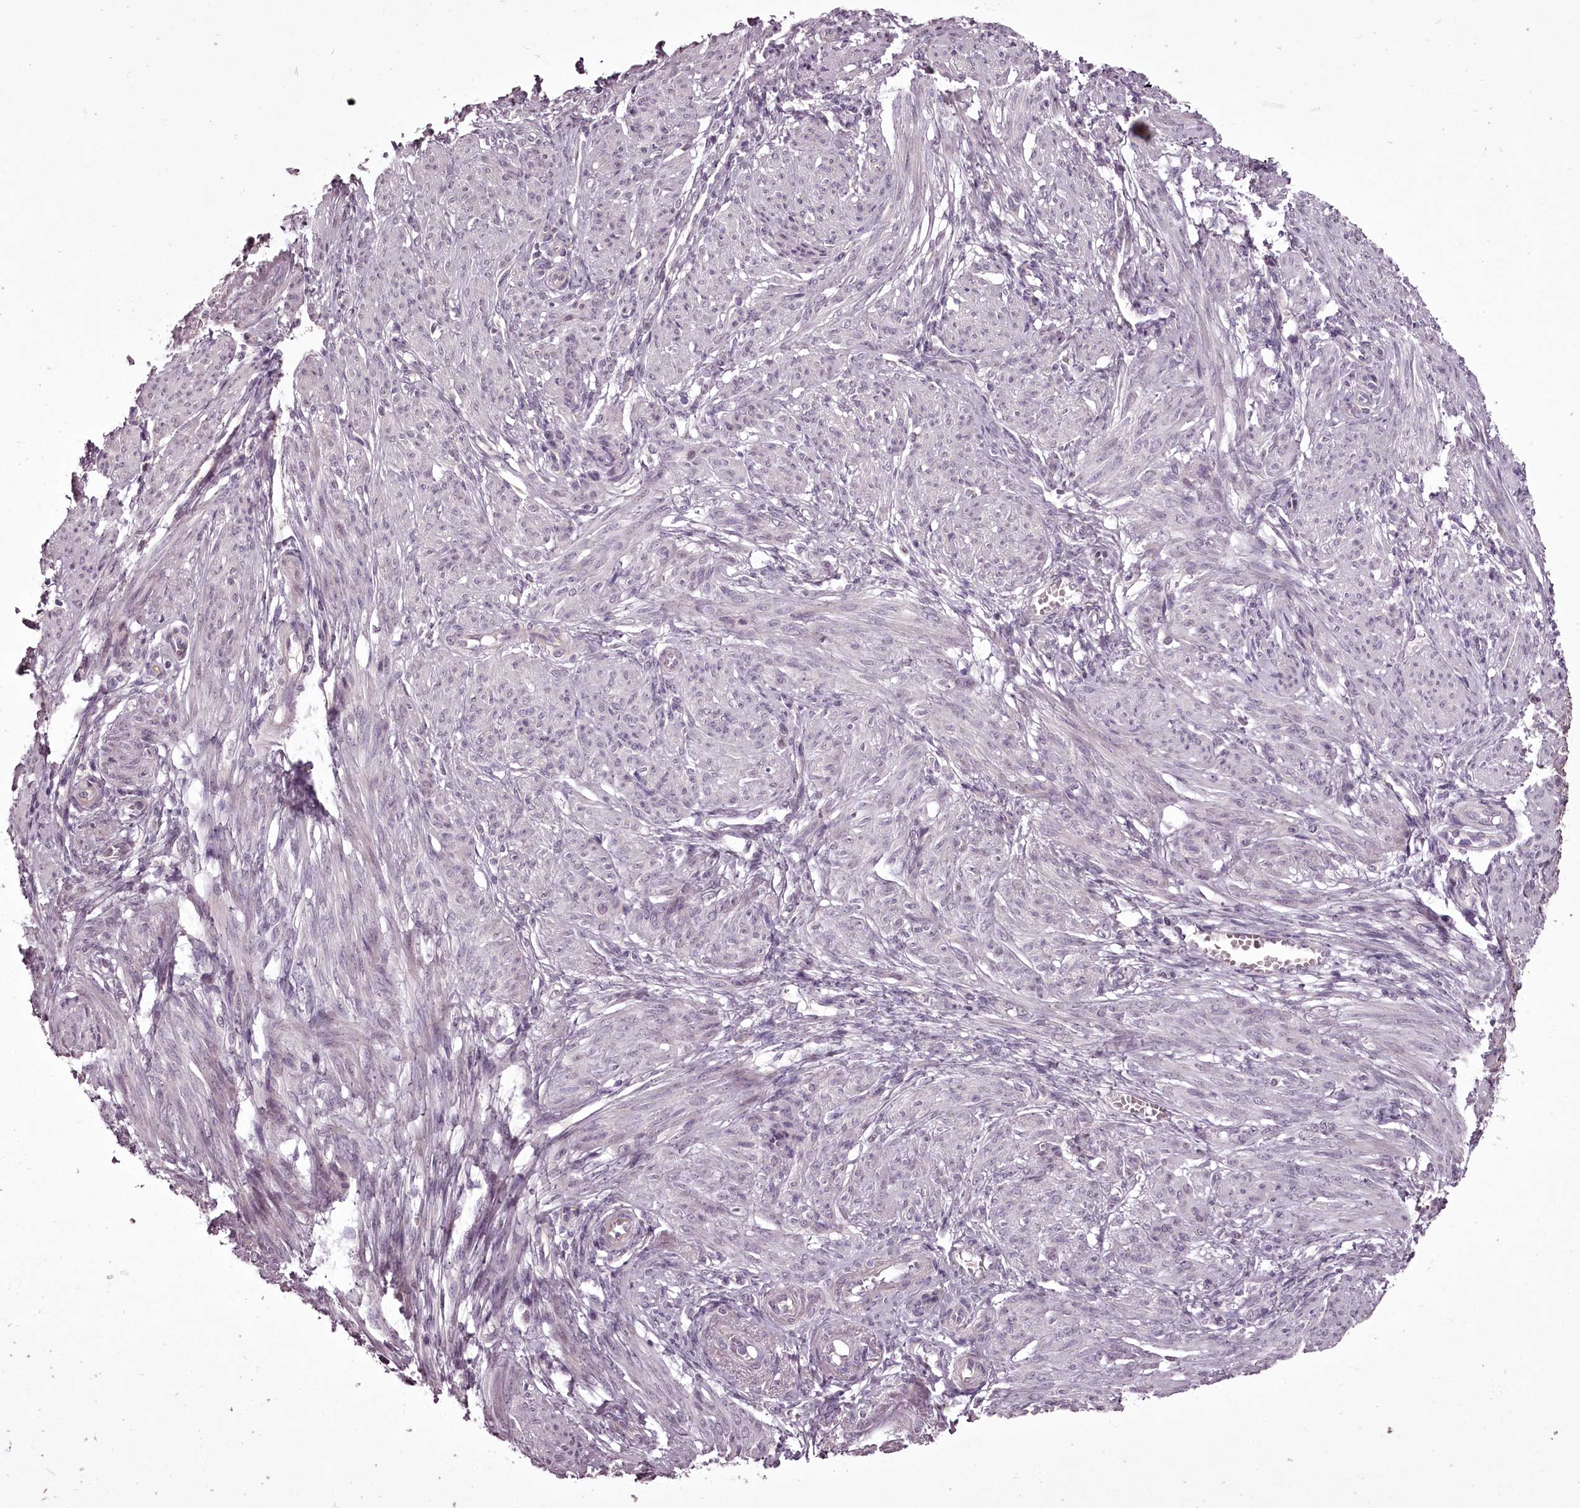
{"staining": {"intensity": "negative", "quantity": "none", "location": "none"}, "tissue": "smooth muscle", "cell_type": "Smooth muscle cells", "image_type": "normal", "snomed": [{"axis": "morphology", "description": "Normal tissue, NOS"}, {"axis": "topography", "description": "Smooth muscle"}], "caption": "IHC histopathology image of unremarkable smooth muscle: human smooth muscle stained with DAB (3,3'-diaminobenzidine) reveals no significant protein staining in smooth muscle cells. (DAB immunohistochemistry (IHC) with hematoxylin counter stain).", "gene": "C1orf56", "patient": {"sex": "female", "age": 39}}